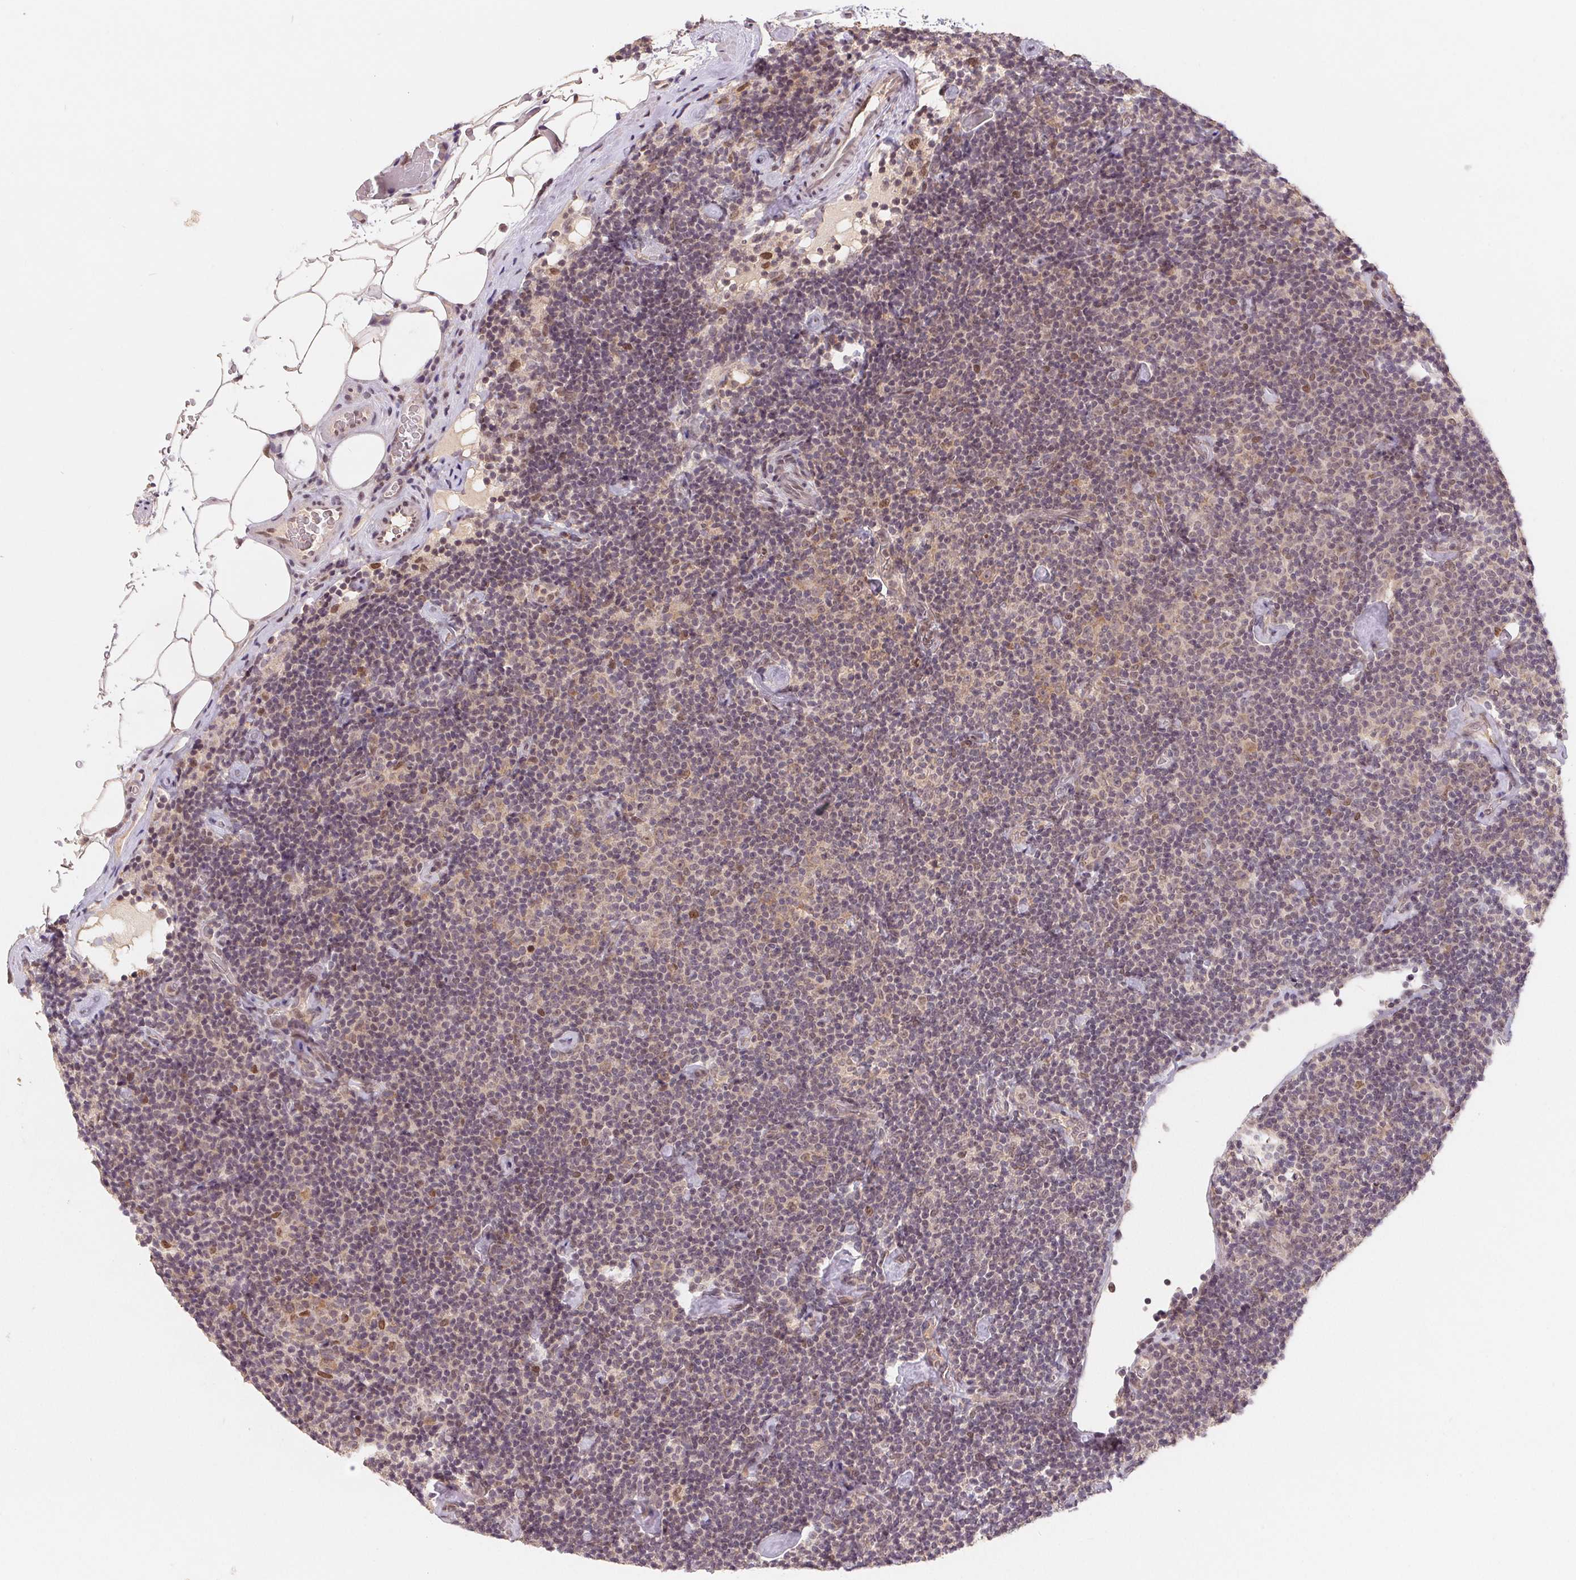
{"staining": {"intensity": "negative", "quantity": "none", "location": "none"}, "tissue": "lymphoma", "cell_type": "Tumor cells", "image_type": "cancer", "snomed": [{"axis": "morphology", "description": "Malignant lymphoma, non-Hodgkin's type, Low grade"}, {"axis": "topography", "description": "Lymph node"}], "caption": "Lymphoma was stained to show a protein in brown. There is no significant expression in tumor cells. The staining was performed using DAB (3,3'-diaminobenzidine) to visualize the protein expression in brown, while the nuclei were stained in blue with hematoxylin (Magnification: 20x).", "gene": "HMGN3", "patient": {"sex": "male", "age": 81}}